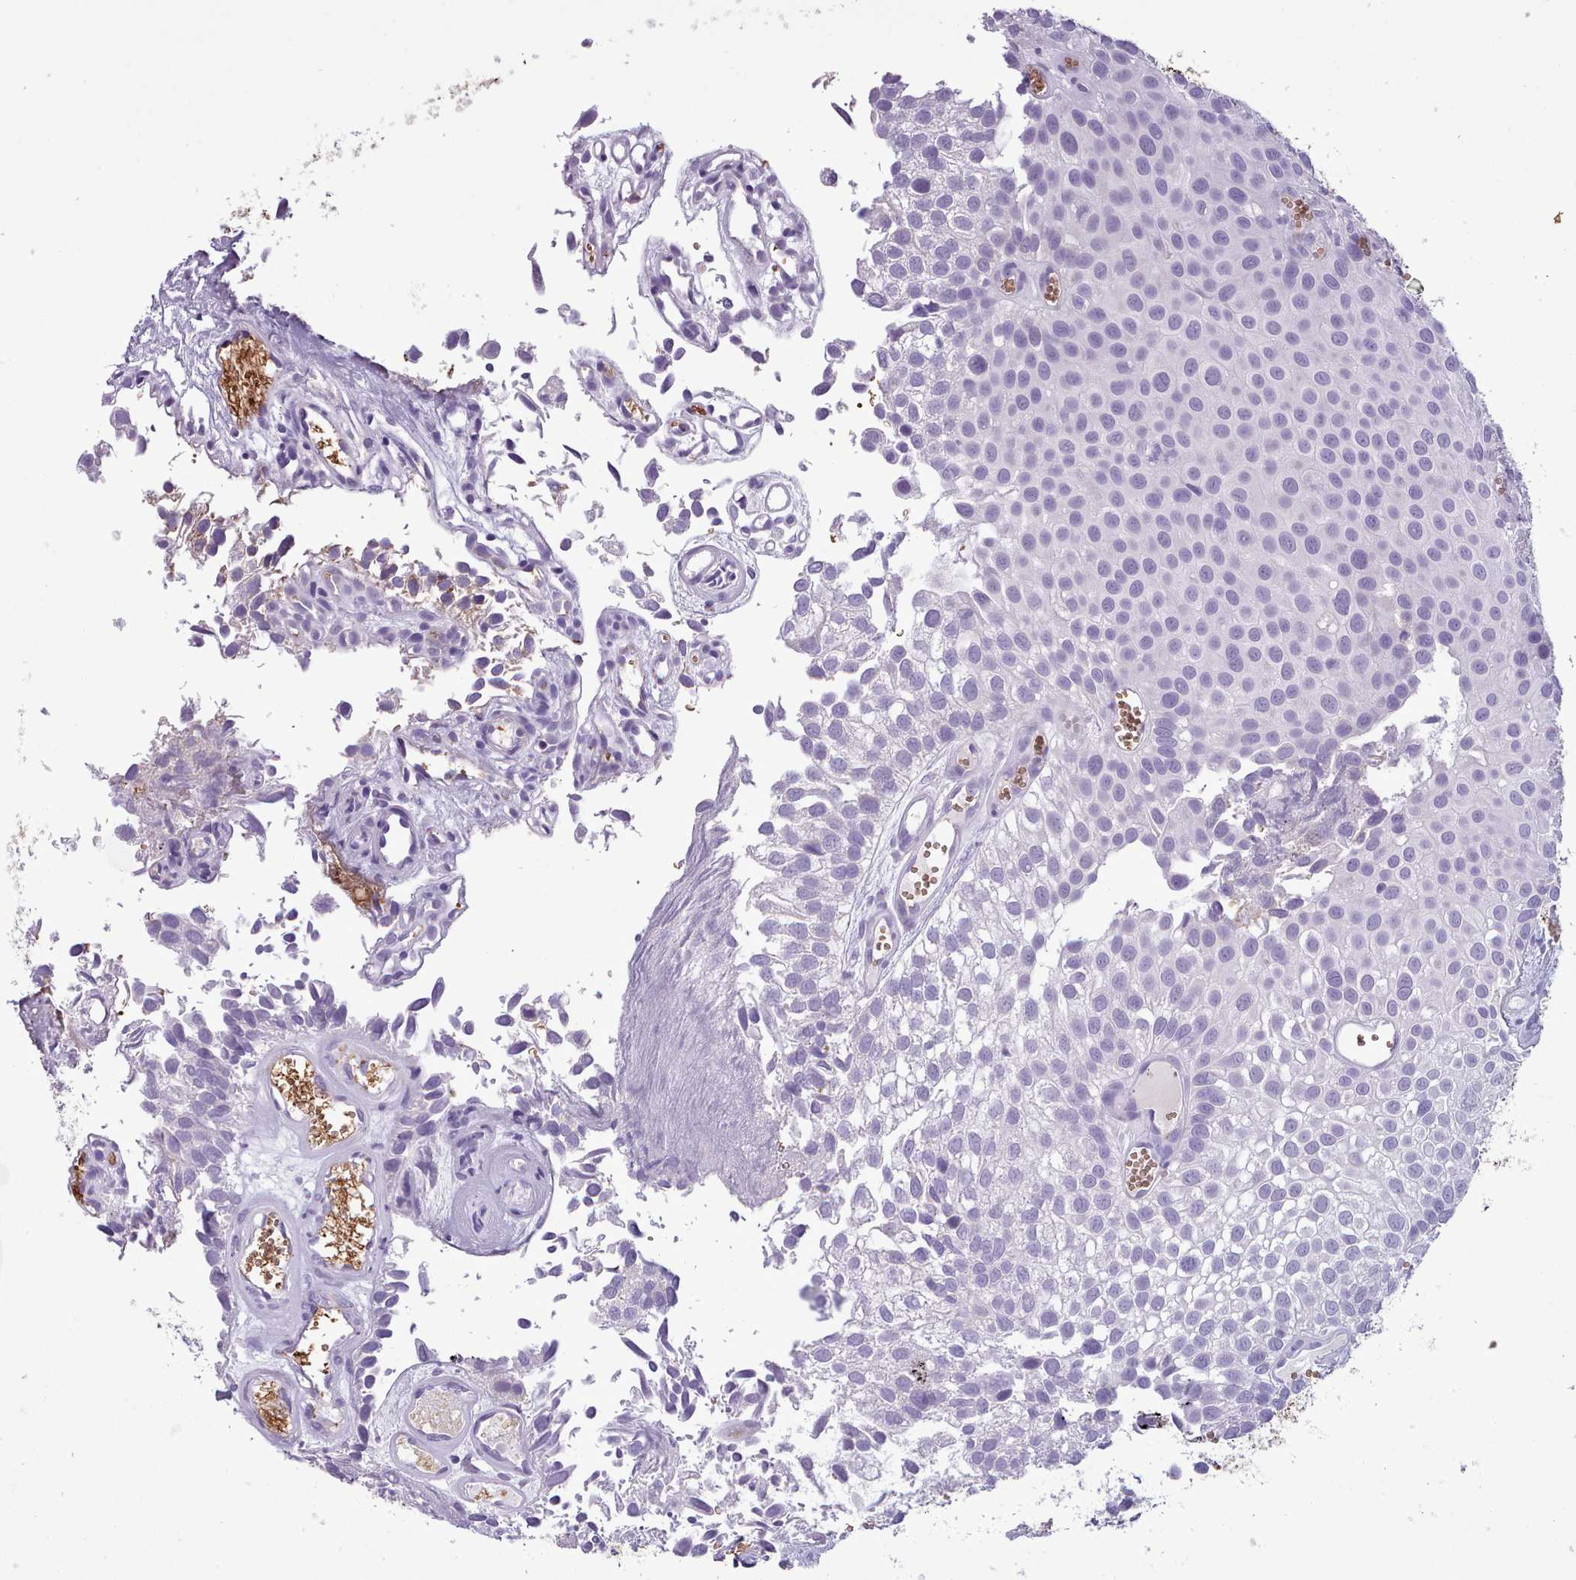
{"staining": {"intensity": "negative", "quantity": "none", "location": "none"}, "tissue": "urothelial cancer", "cell_type": "Tumor cells", "image_type": "cancer", "snomed": [{"axis": "morphology", "description": "Urothelial carcinoma, Low grade"}, {"axis": "topography", "description": "Urinary bladder"}], "caption": "An immunohistochemistry image of urothelial carcinoma (low-grade) is shown. There is no staining in tumor cells of urothelial carcinoma (low-grade).", "gene": "AK4", "patient": {"sex": "male", "age": 88}}